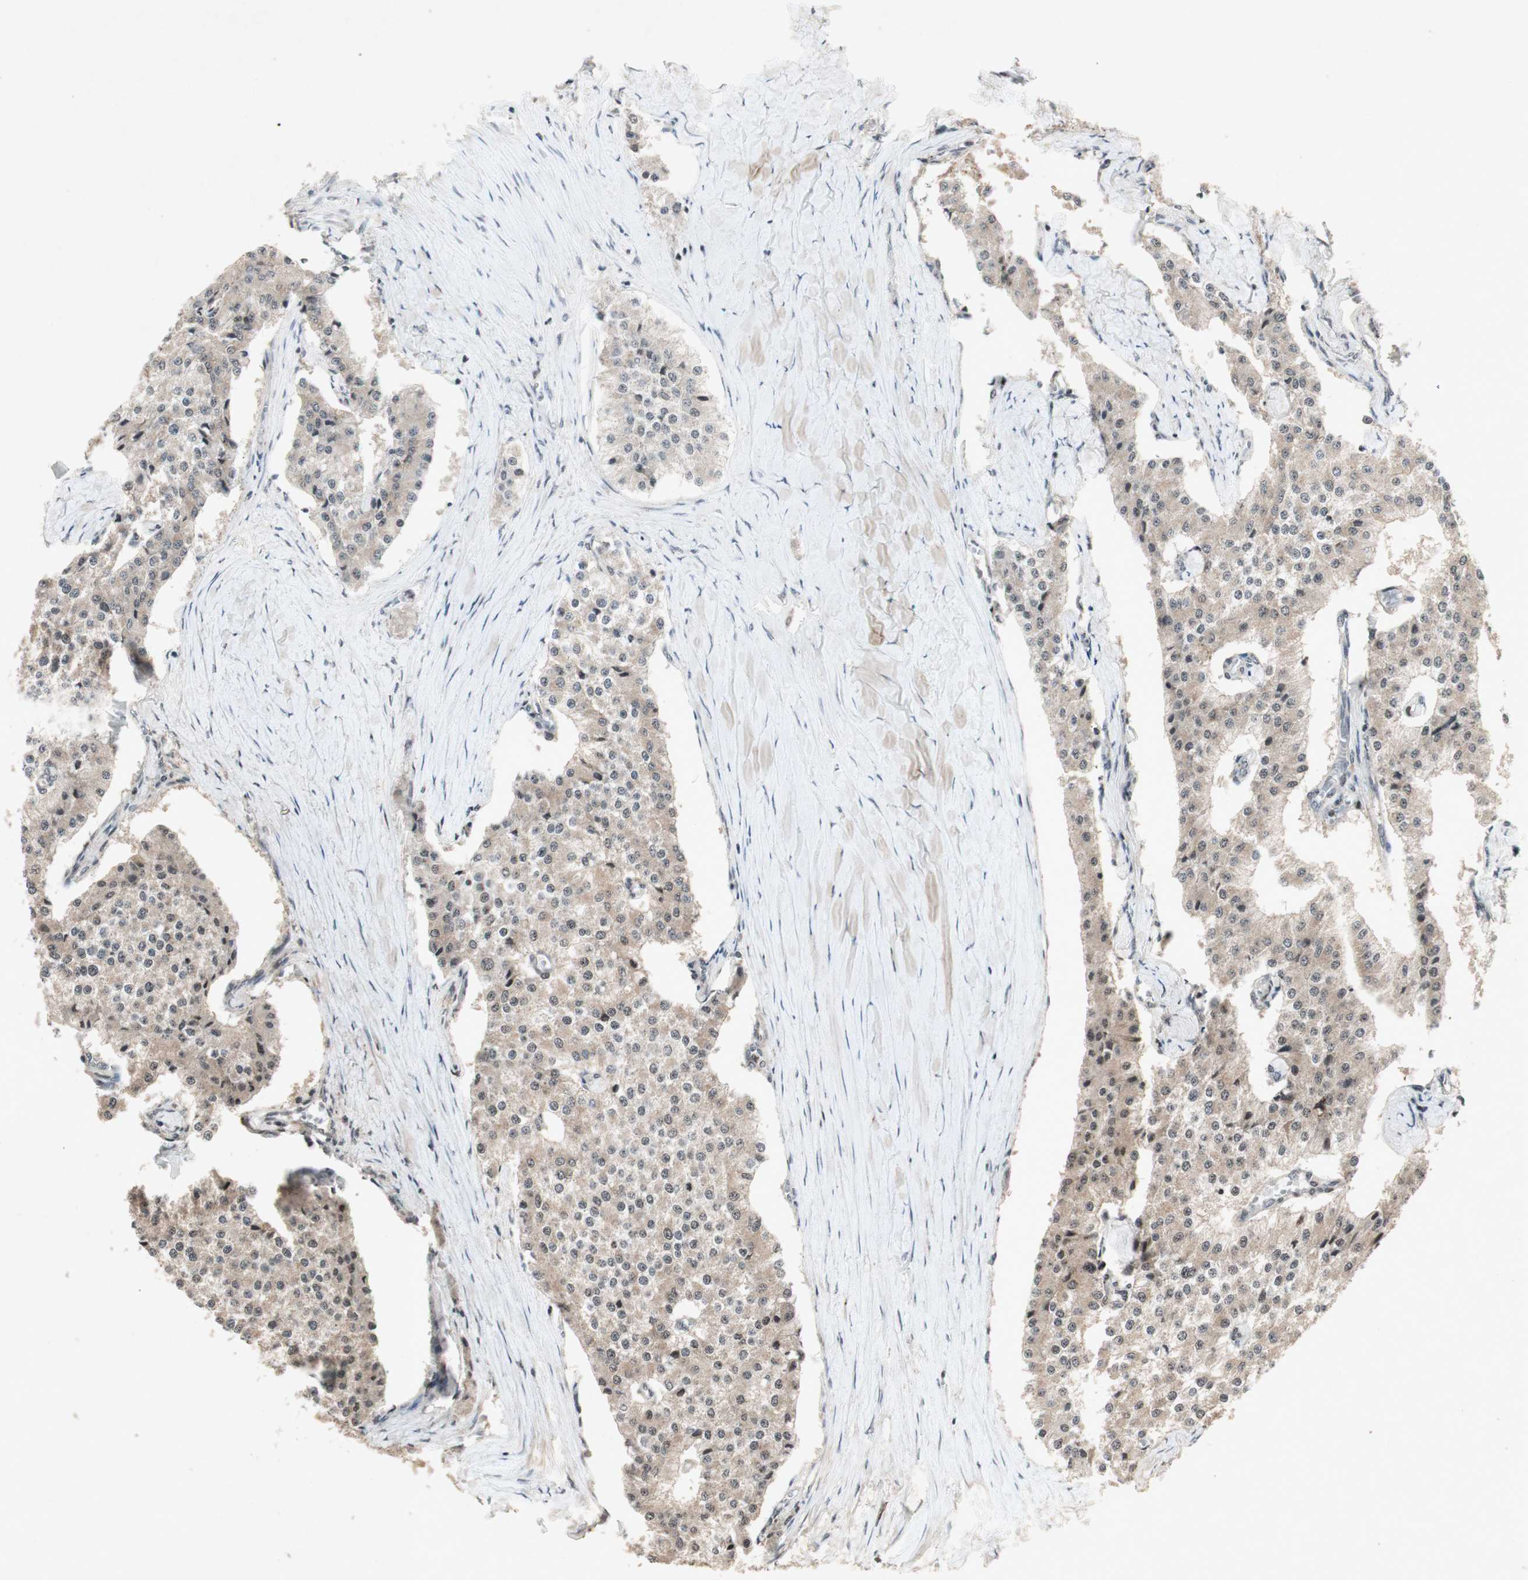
{"staining": {"intensity": "weak", "quantity": ">75%", "location": "cytoplasmic/membranous"}, "tissue": "carcinoid", "cell_type": "Tumor cells", "image_type": "cancer", "snomed": [{"axis": "morphology", "description": "Carcinoid, malignant, NOS"}, {"axis": "topography", "description": "Colon"}], "caption": "Immunohistochemistry (IHC) of human carcinoid (malignant) demonstrates low levels of weak cytoplasmic/membranous staining in about >75% of tumor cells. Immunohistochemistry stains the protein in brown and the nuclei are stained blue.", "gene": "PLXNA1", "patient": {"sex": "female", "age": 52}}